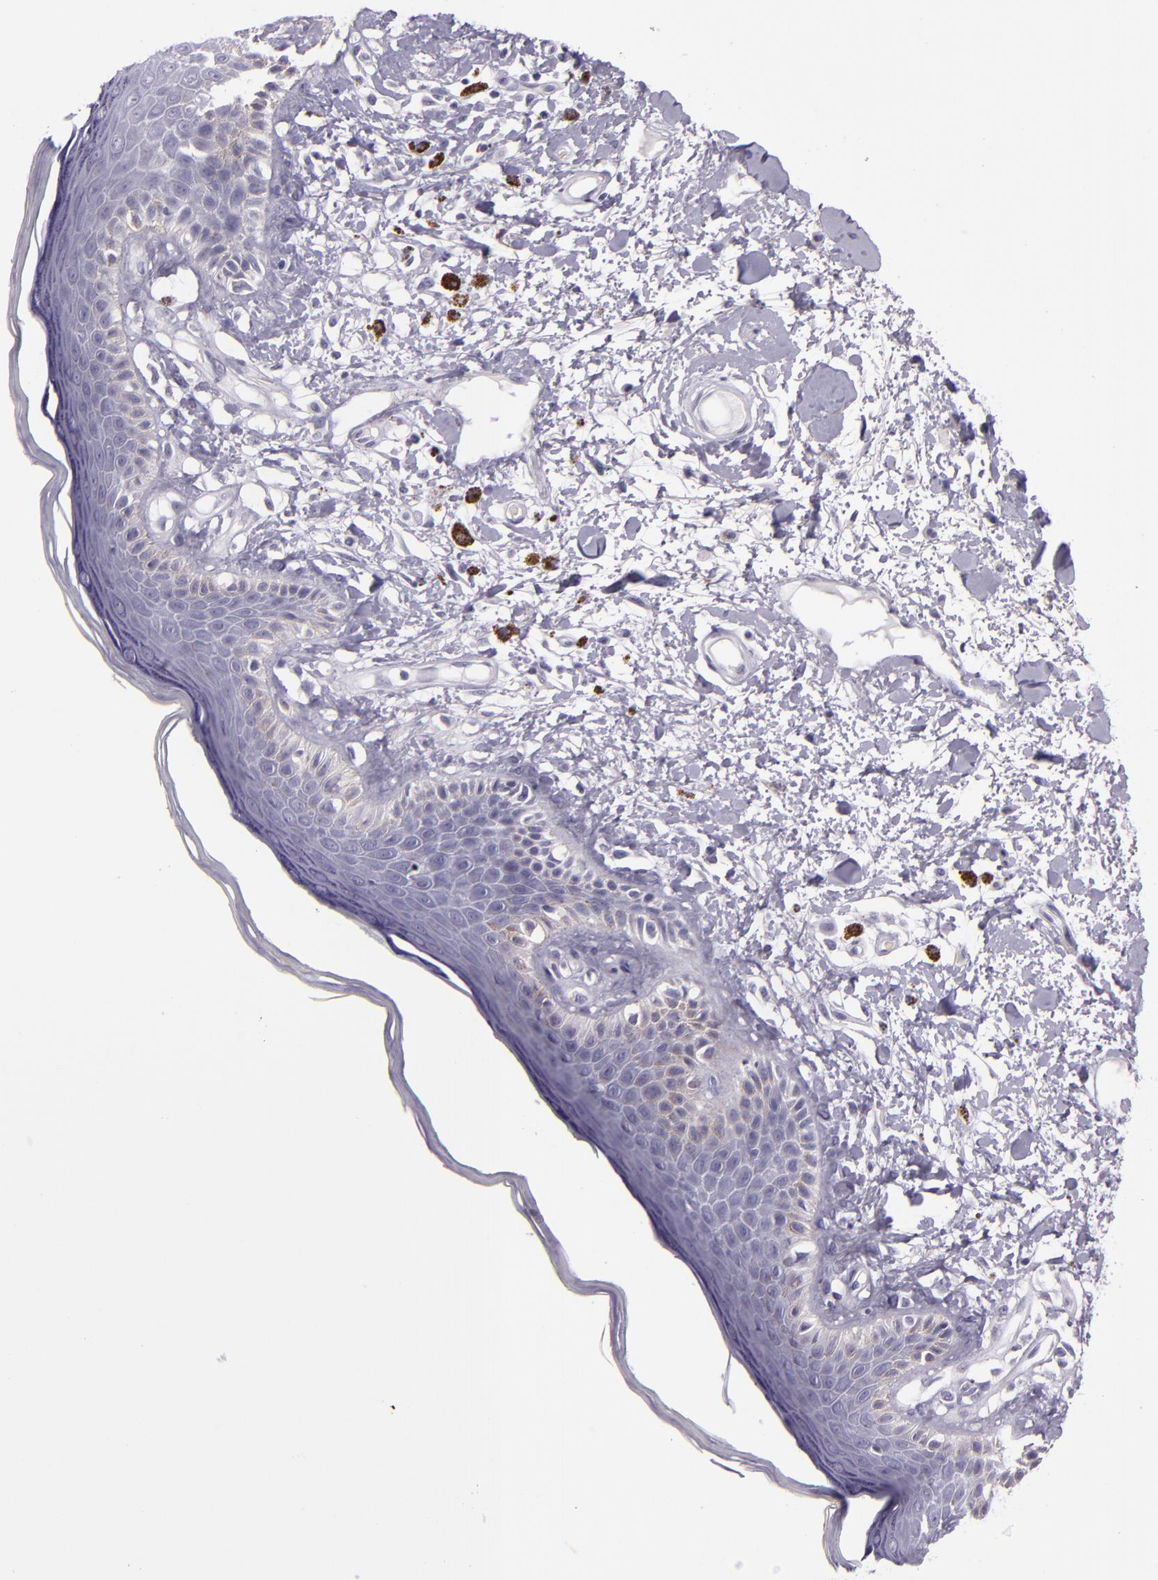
{"staining": {"intensity": "negative", "quantity": "none", "location": "none"}, "tissue": "skin", "cell_type": "Epidermal cells", "image_type": "normal", "snomed": [{"axis": "morphology", "description": "Normal tissue, NOS"}, {"axis": "topography", "description": "Anal"}], "caption": "Skin stained for a protein using IHC shows no staining epidermal cells.", "gene": "INA", "patient": {"sex": "female", "age": 78}}